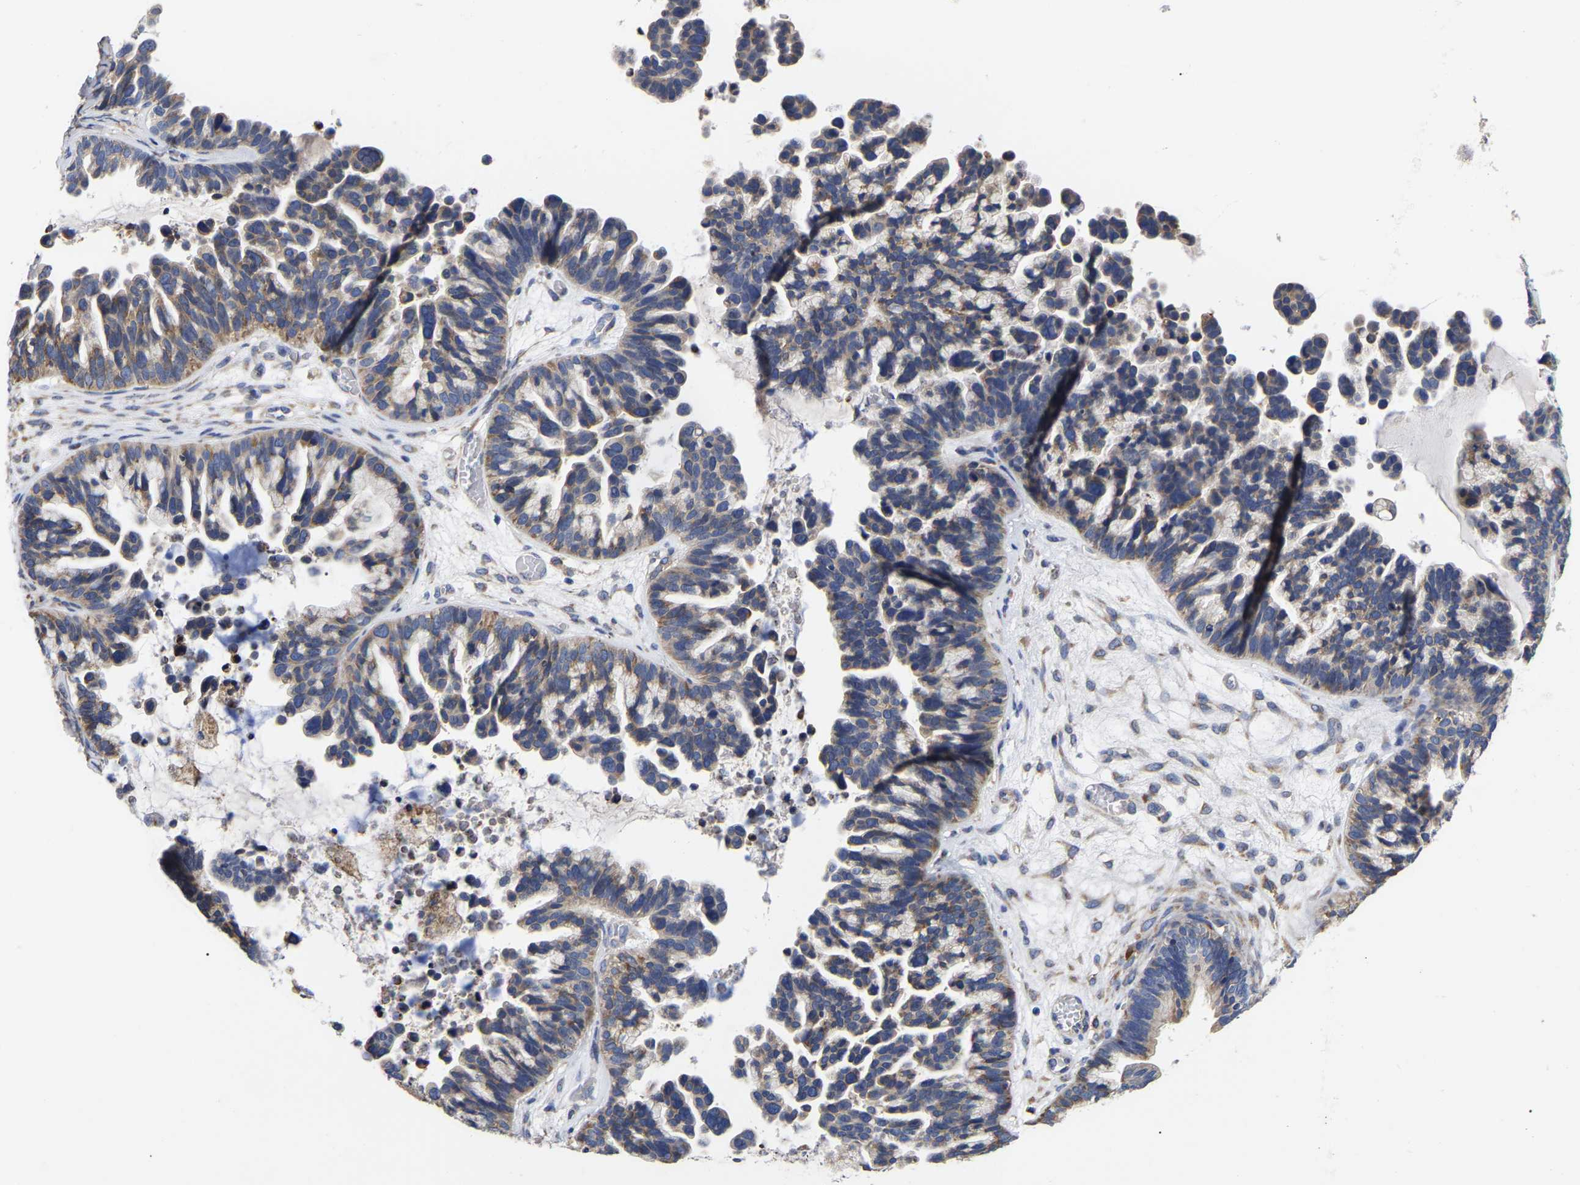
{"staining": {"intensity": "moderate", "quantity": ">75%", "location": "cytoplasmic/membranous"}, "tissue": "ovarian cancer", "cell_type": "Tumor cells", "image_type": "cancer", "snomed": [{"axis": "morphology", "description": "Cystadenocarcinoma, serous, NOS"}, {"axis": "topography", "description": "Ovary"}], "caption": "Immunohistochemical staining of ovarian cancer (serous cystadenocarcinoma) exhibits medium levels of moderate cytoplasmic/membranous staining in about >75% of tumor cells.", "gene": "CFAP298", "patient": {"sex": "female", "age": 56}}